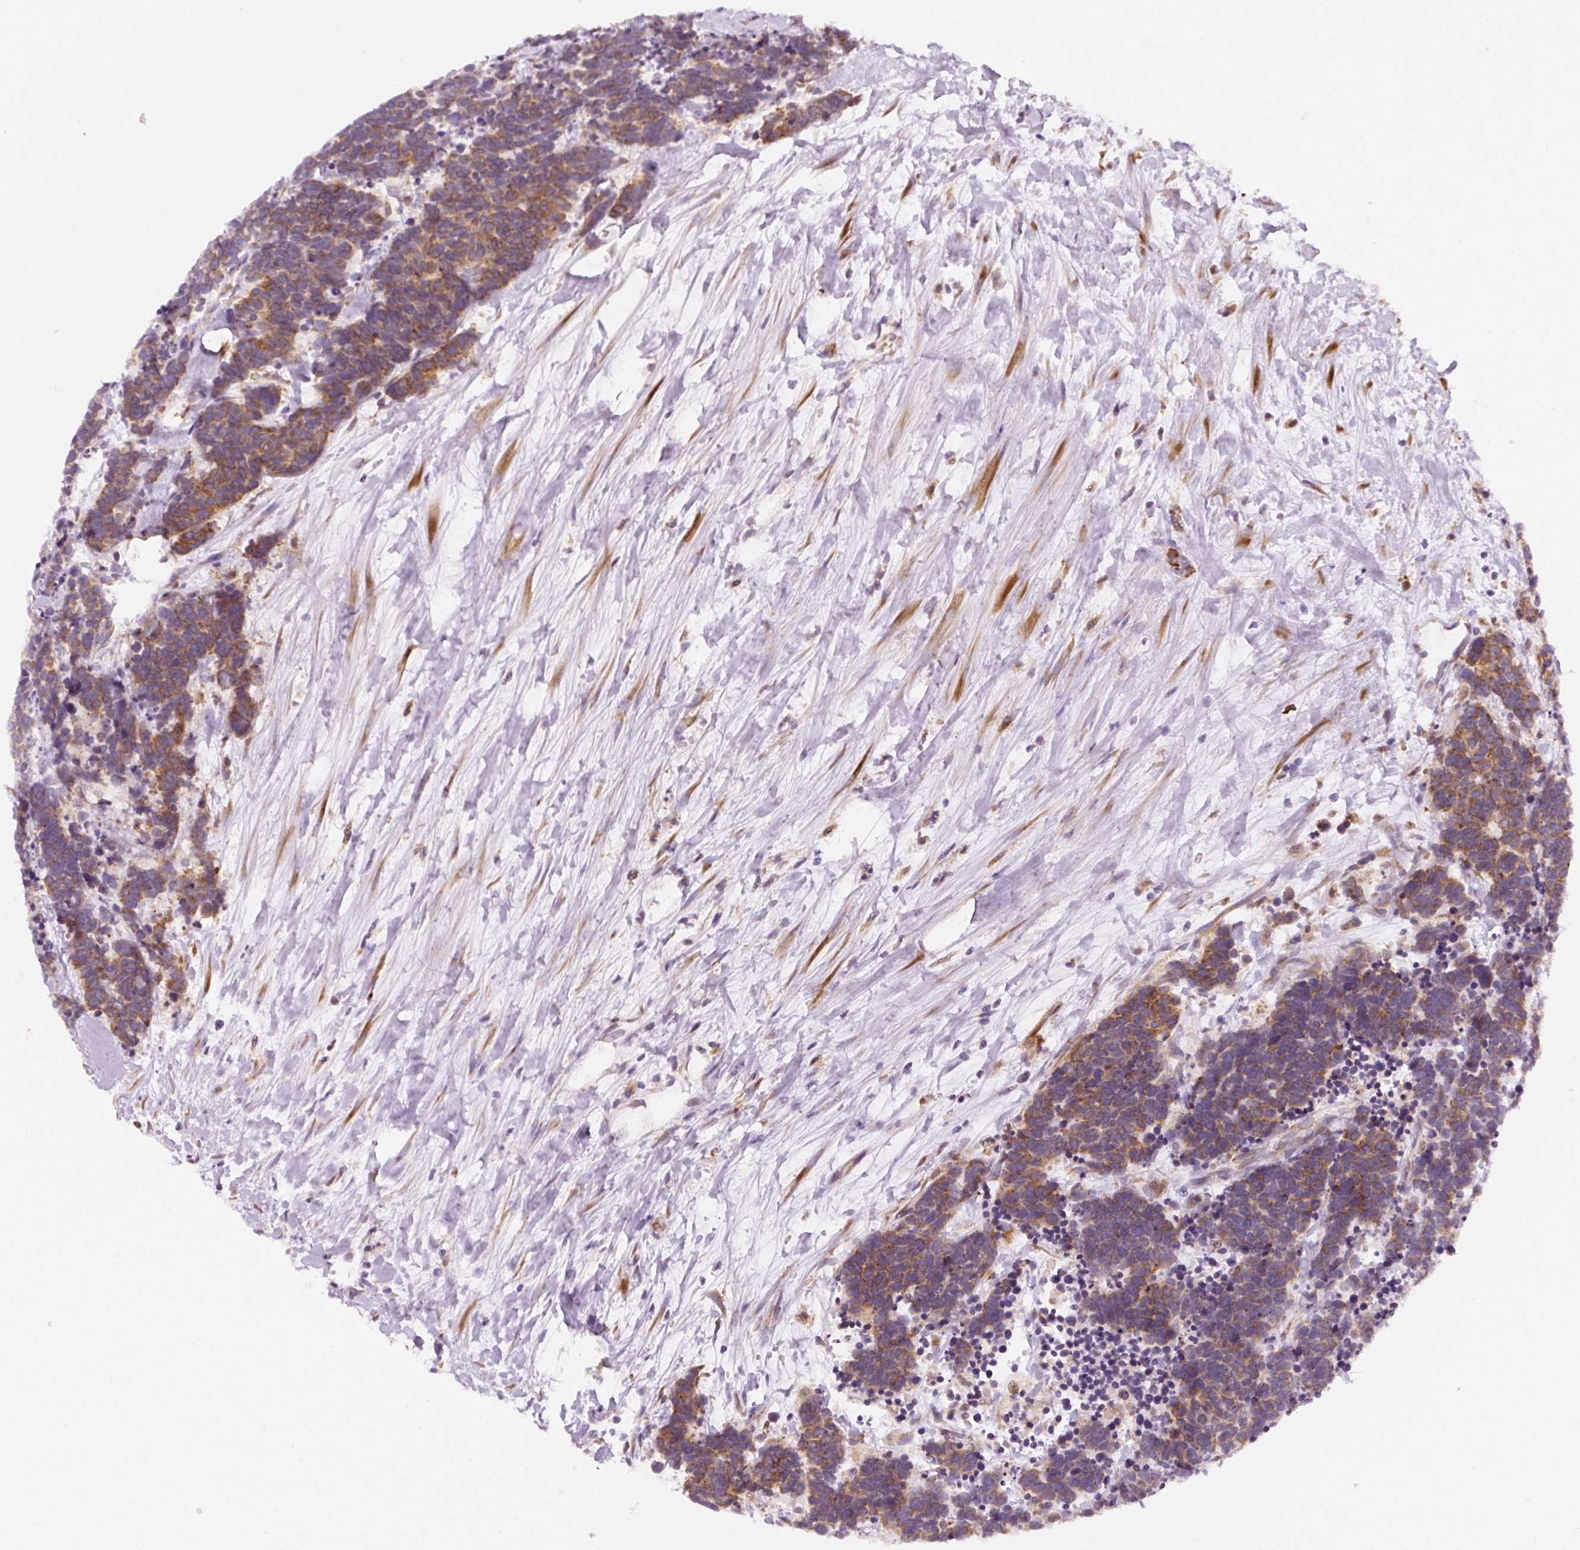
{"staining": {"intensity": "moderate", "quantity": ">75%", "location": "cytoplasmic/membranous"}, "tissue": "carcinoid", "cell_type": "Tumor cells", "image_type": "cancer", "snomed": [{"axis": "morphology", "description": "Carcinoma, NOS"}, {"axis": "morphology", "description": "Carcinoid, malignant, NOS"}, {"axis": "topography", "description": "Prostate"}], "caption": "Protein staining of carcinoid tissue reveals moderate cytoplasmic/membranous positivity in approximately >75% of tumor cells. Using DAB (brown) and hematoxylin (blue) stains, captured at high magnification using brightfield microscopy.", "gene": "DDOST", "patient": {"sex": "male", "age": 57}}